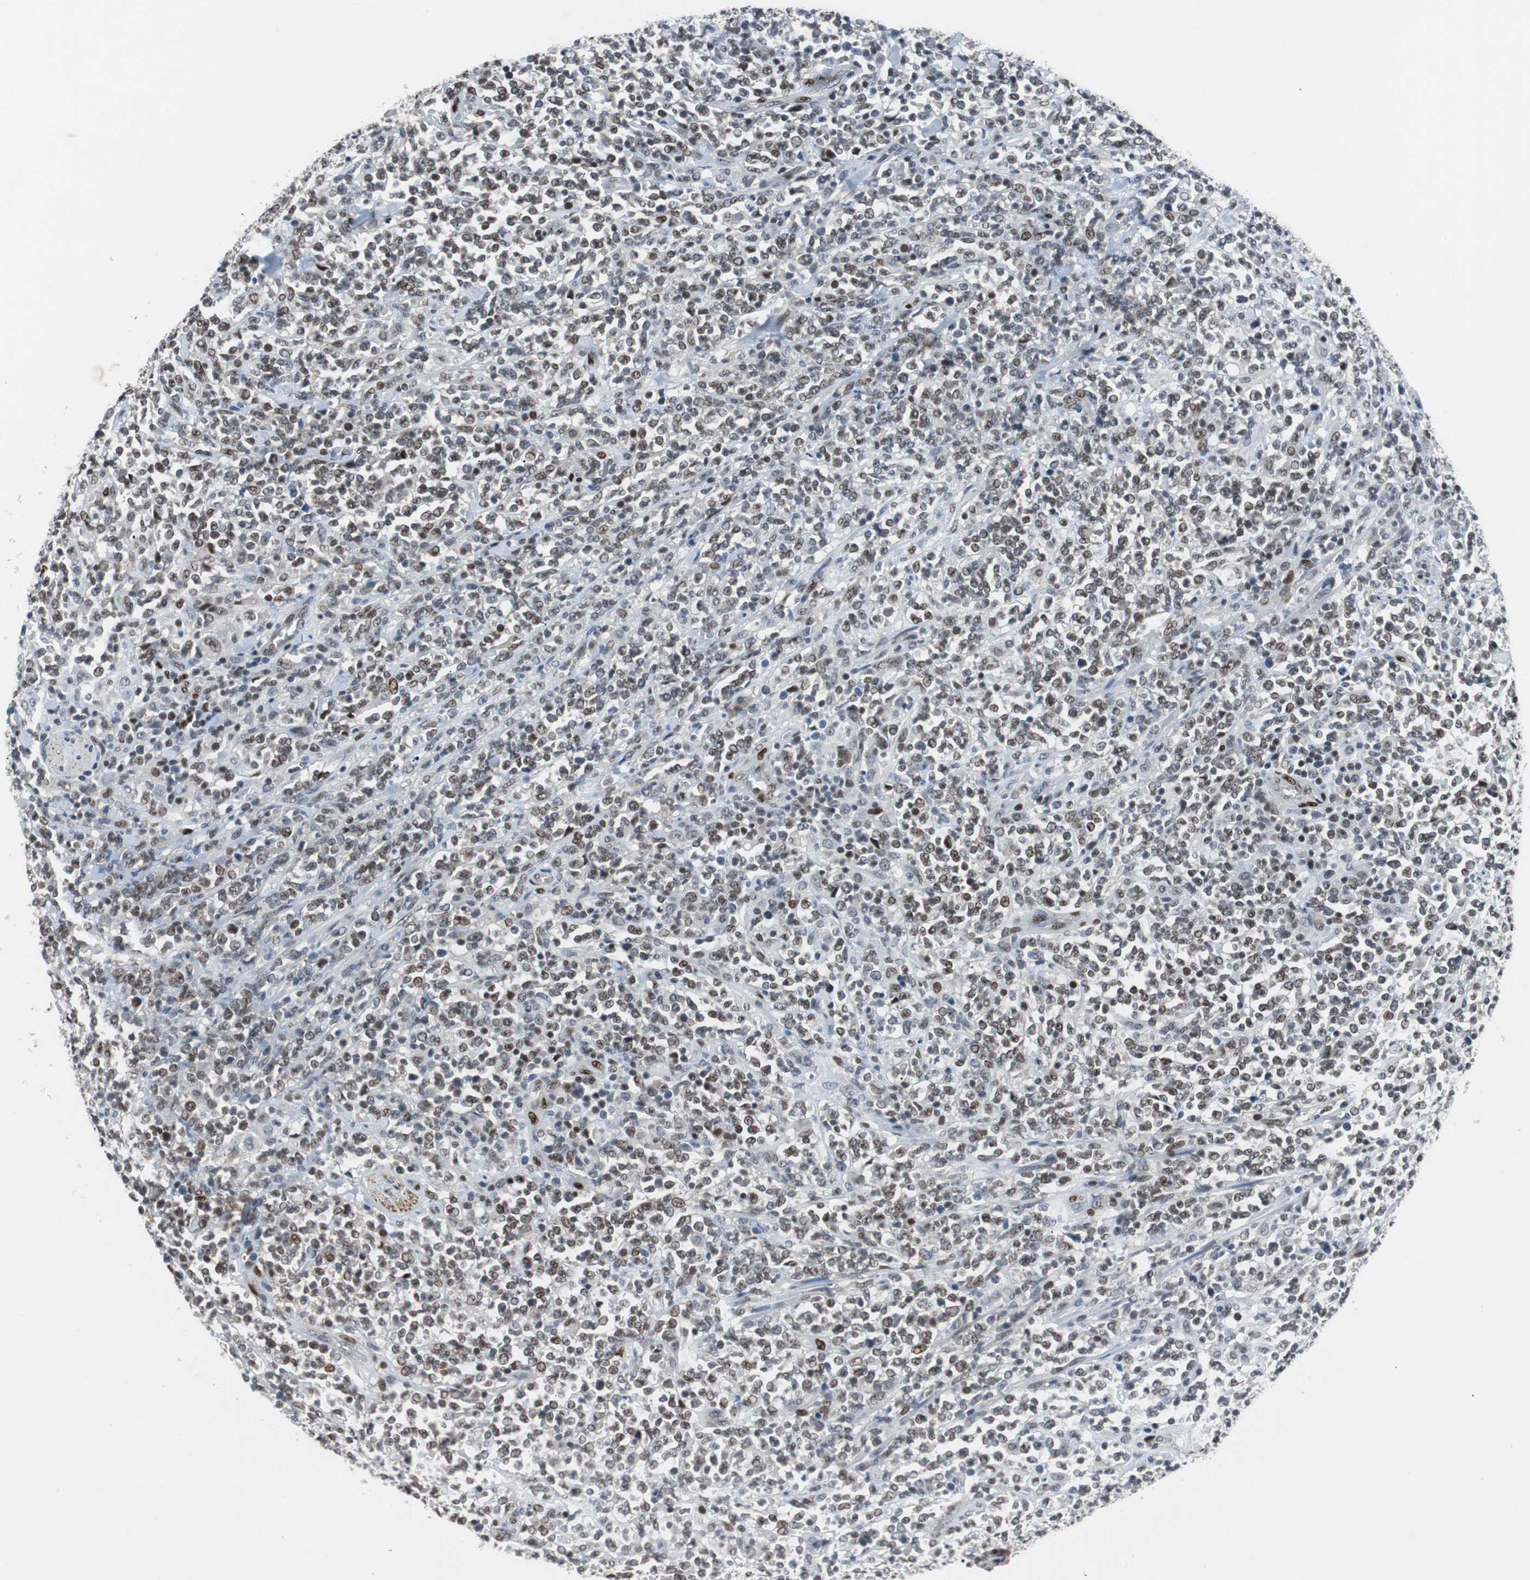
{"staining": {"intensity": "moderate", "quantity": "25%-75%", "location": "nuclear"}, "tissue": "lymphoma", "cell_type": "Tumor cells", "image_type": "cancer", "snomed": [{"axis": "morphology", "description": "Malignant lymphoma, non-Hodgkin's type, High grade"}, {"axis": "topography", "description": "Soft tissue"}], "caption": "Malignant lymphoma, non-Hodgkin's type (high-grade) tissue reveals moderate nuclear expression in about 25%-75% of tumor cells, visualized by immunohistochemistry. The staining was performed using DAB to visualize the protein expression in brown, while the nuclei were stained in blue with hematoxylin (Magnification: 20x).", "gene": "ZHX2", "patient": {"sex": "male", "age": 18}}